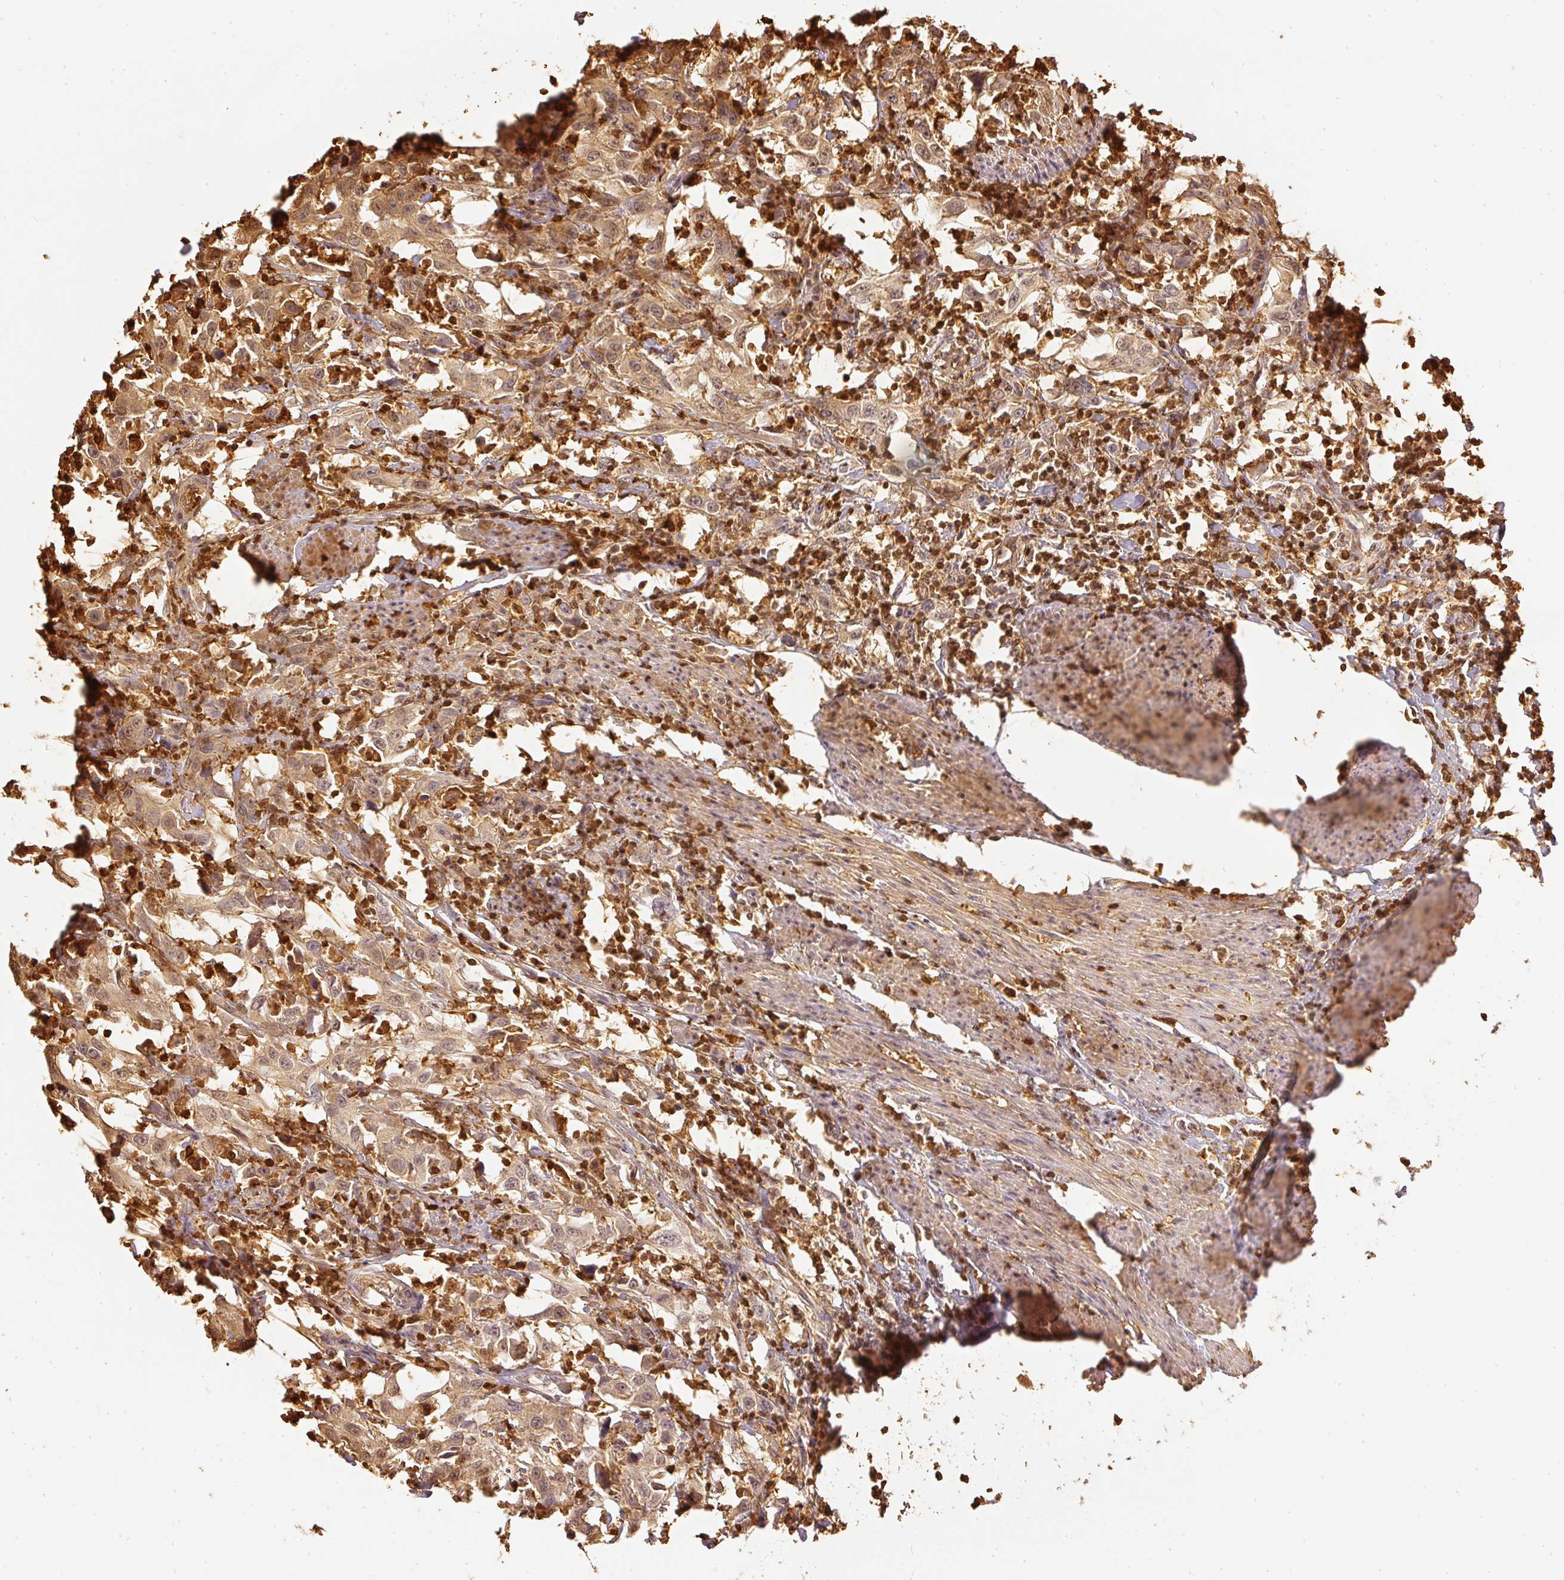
{"staining": {"intensity": "weak", "quantity": ">75%", "location": "cytoplasmic/membranous,nuclear"}, "tissue": "urothelial cancer", "cell_type": "Tumor cells", "image_type": "cancer", "snomed": [{"axis": "morphology", "description": "Urothelial carcinoma, High grade"}, {"axis": "topography", "description": "Urinary bladder"}], "caption": "A photomicrograph of high-grade urothelial carcinoma stained for a protein displays weak cytoplasmic/membranous and nuclear brown staining in tumor cells. The staining is performed using DAB brown chromogen to label protein expression. The nuclei are counter-stained blue using hematoxylin.", "gene": "PFN1", "patient": {"sex": "male", "age": 61}}